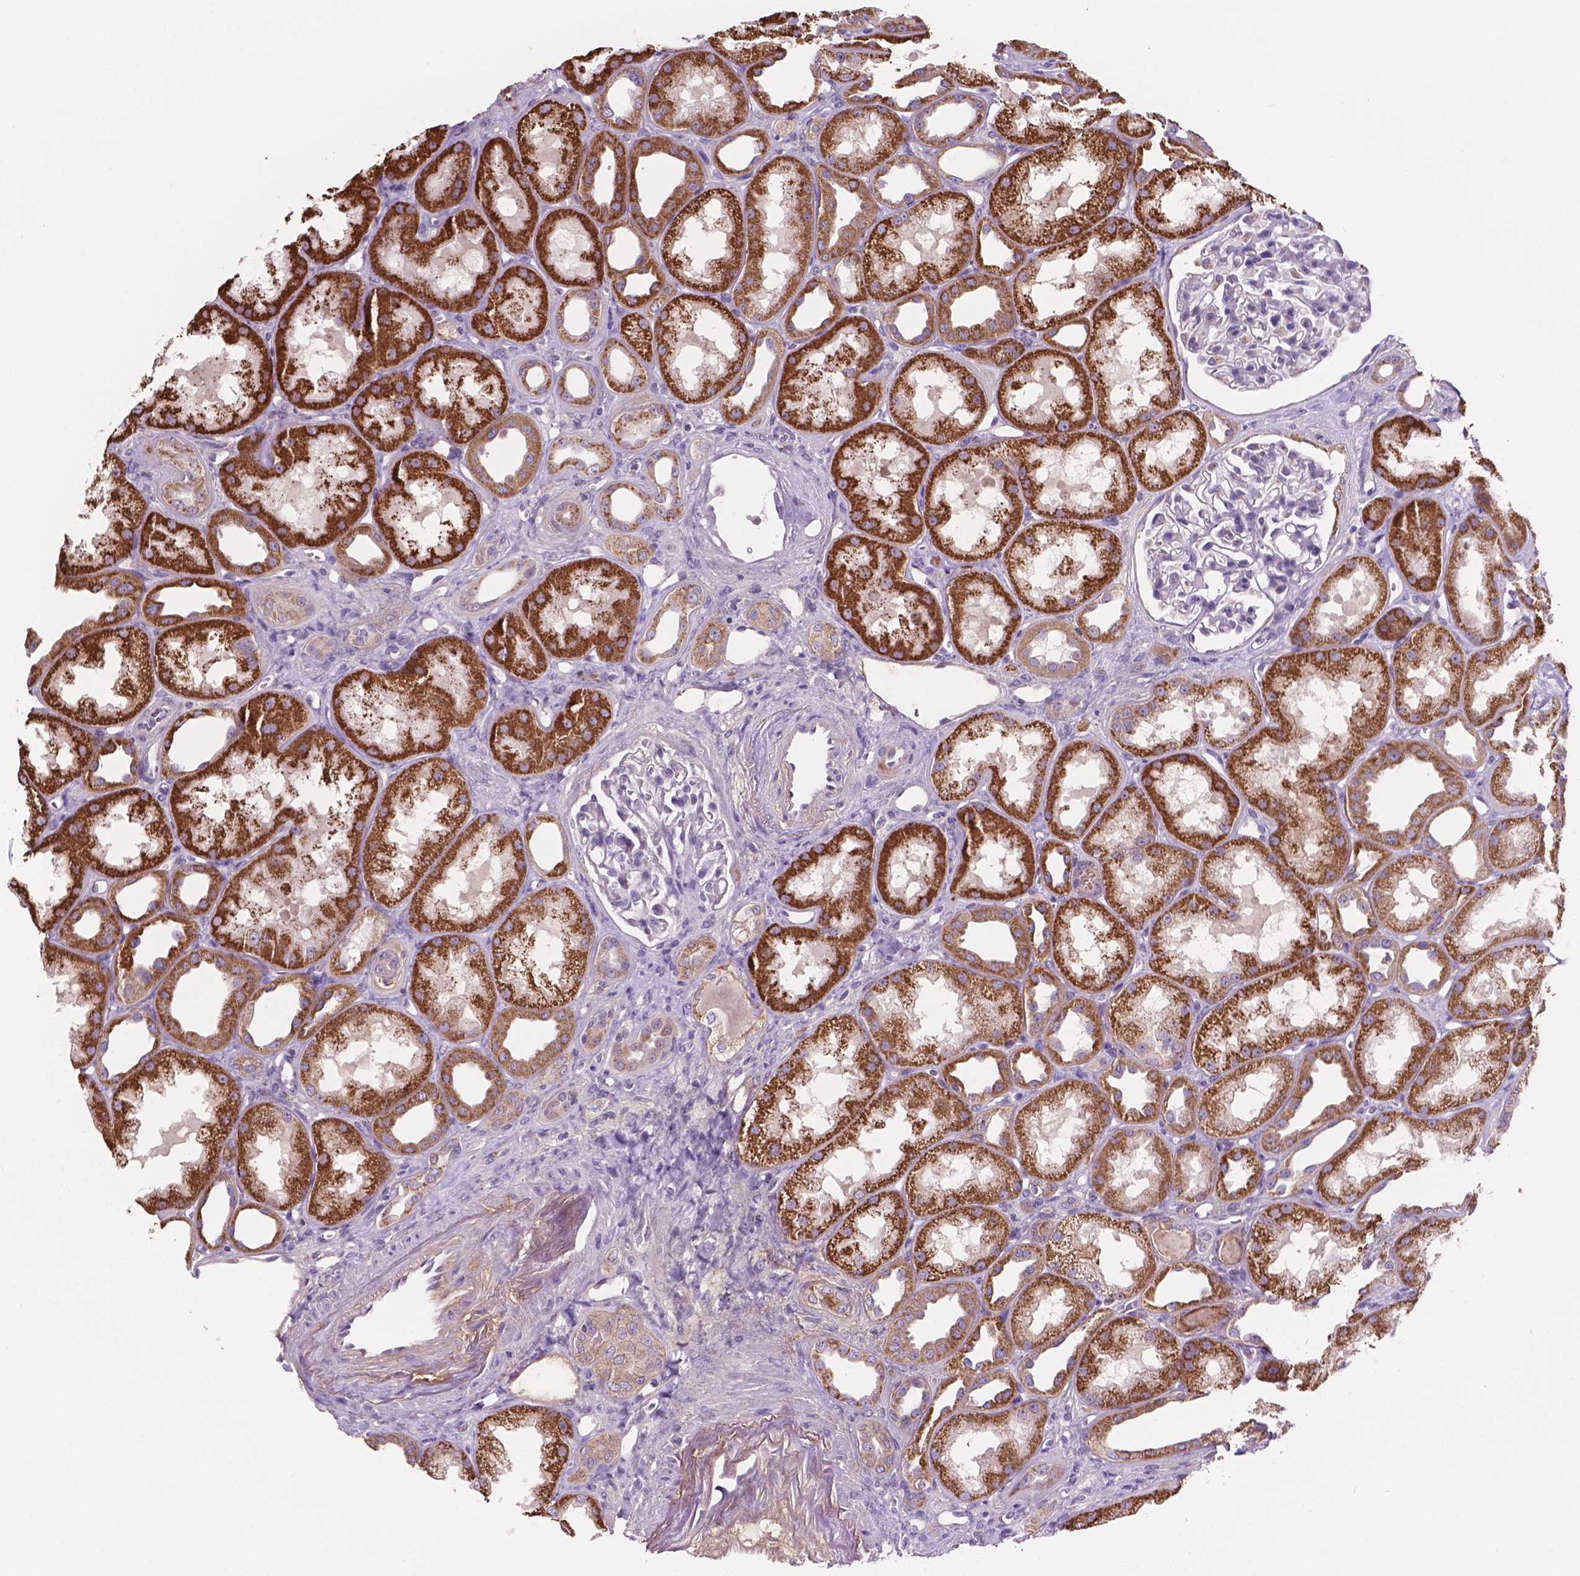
{"staining": {"intensity": "negative", "quantity": "none", "location": "none"}, "tissue": "kidney", "cell_type": "Cells in glomeruli", "image_type": "normal", "snomed": [{"axis": "morphology", "description": "Normal tissue, NOS"}, {"axis": "topography", "description": "Kidney"}], "caption": "The micrograph reveals no staining of cells in glomeruli in unremarkable kidney. (Stains: DAB IHC with hematoxylin counter stain, Microscopy: brightfield microscopy at high magnification).", "gene": "MKRN2OS", "patient": {"sex": "male", "age": 61}}